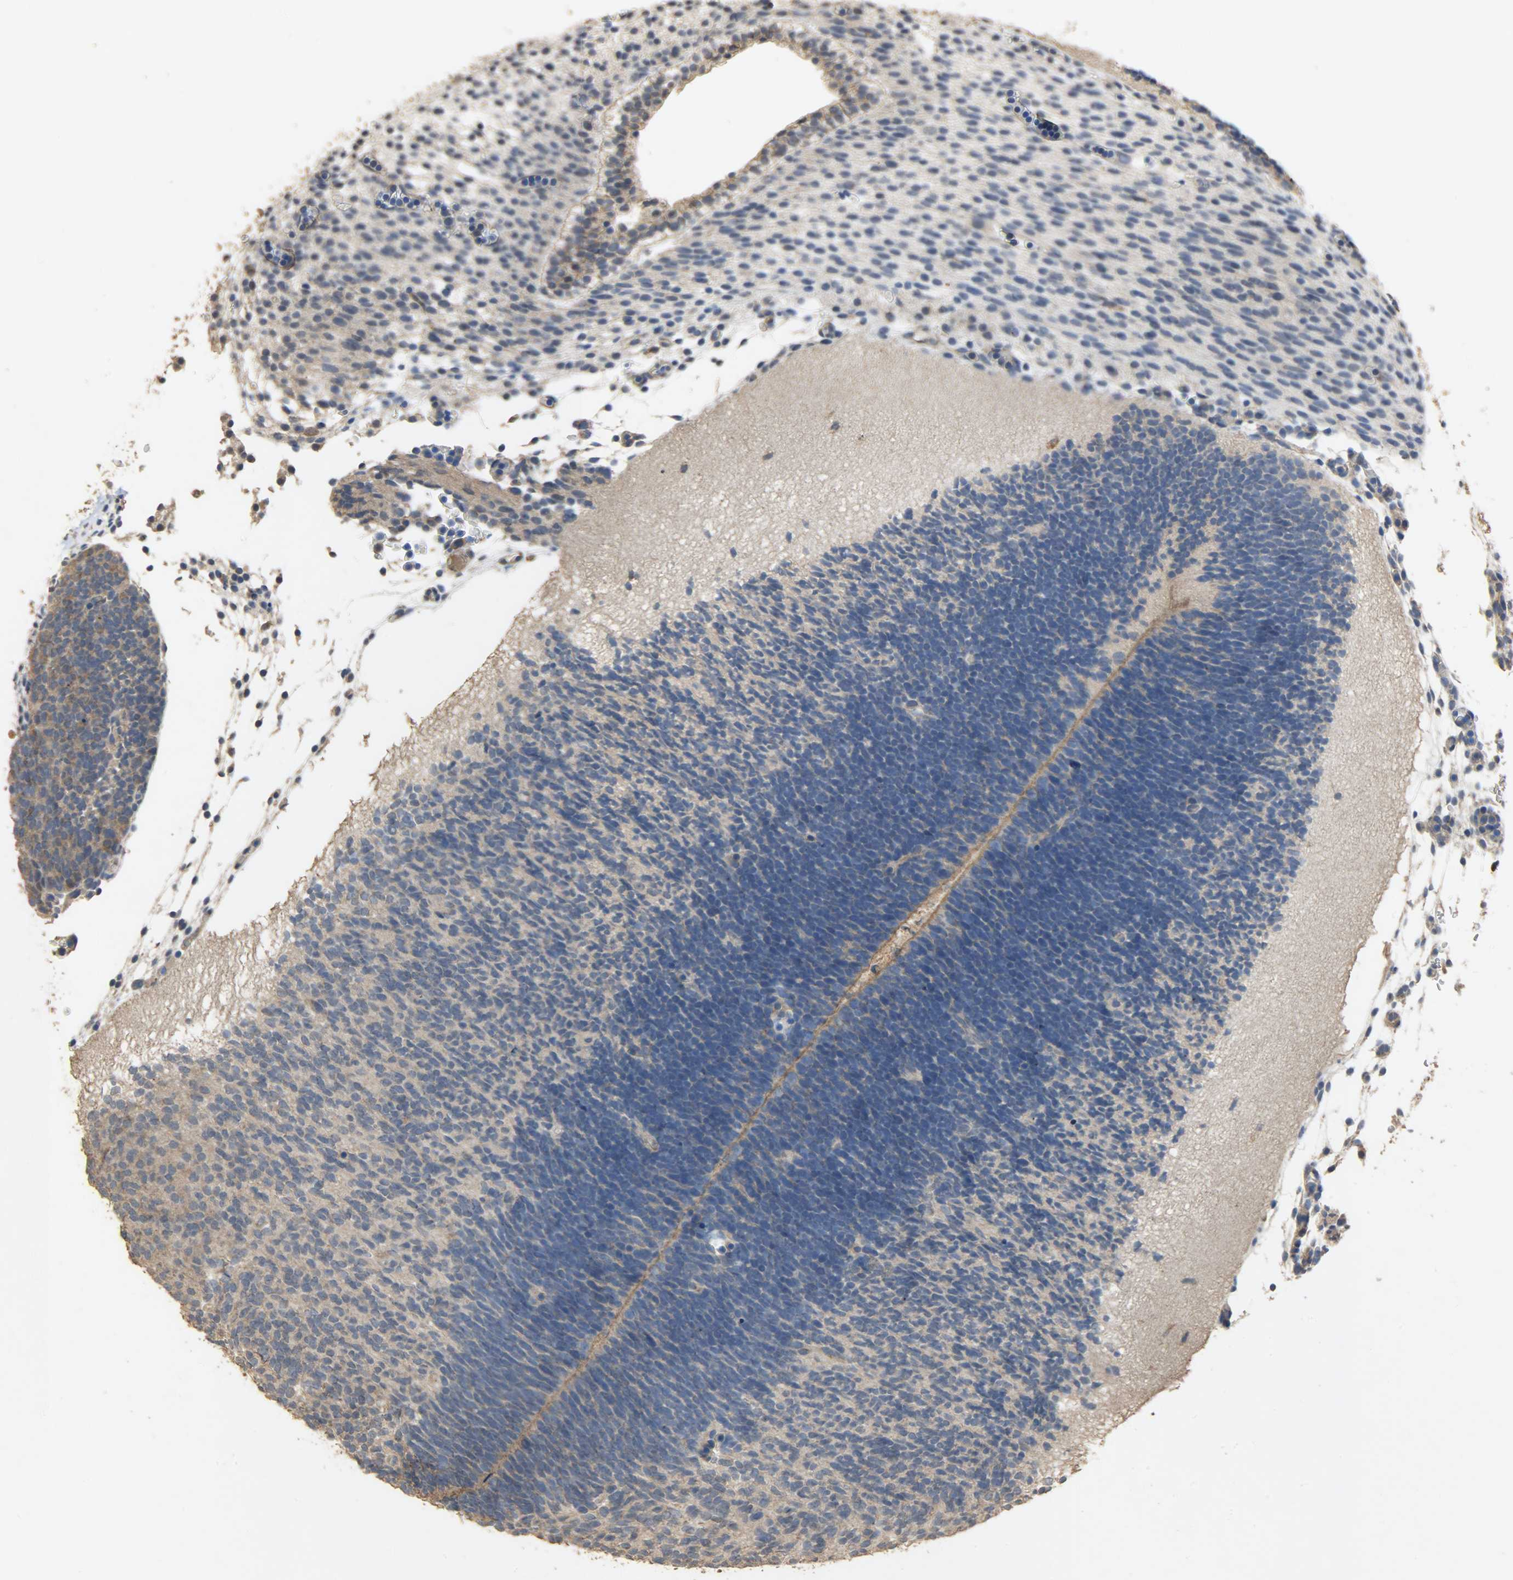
{"staining": {"intensity": "weak", "quantity": ">75%", "location": "cytoplasmic/membranous"}, "tissue": "placenta", "cell_type": "Decidual cells", "image_type": "normal", "snomed": [{"axis": "morphology", "description": "Normal tissue, NOS"}, {"axis": "topography", "description": "Placenta"}], "caption": "Immunohistochemical staining of normal placenta exhibits low levels of weak cytoplasmic/membranous expression in about >75% of decidual cells.", "gene": "CDKN2C", "patient": {"sex": "female", "age": 19}}